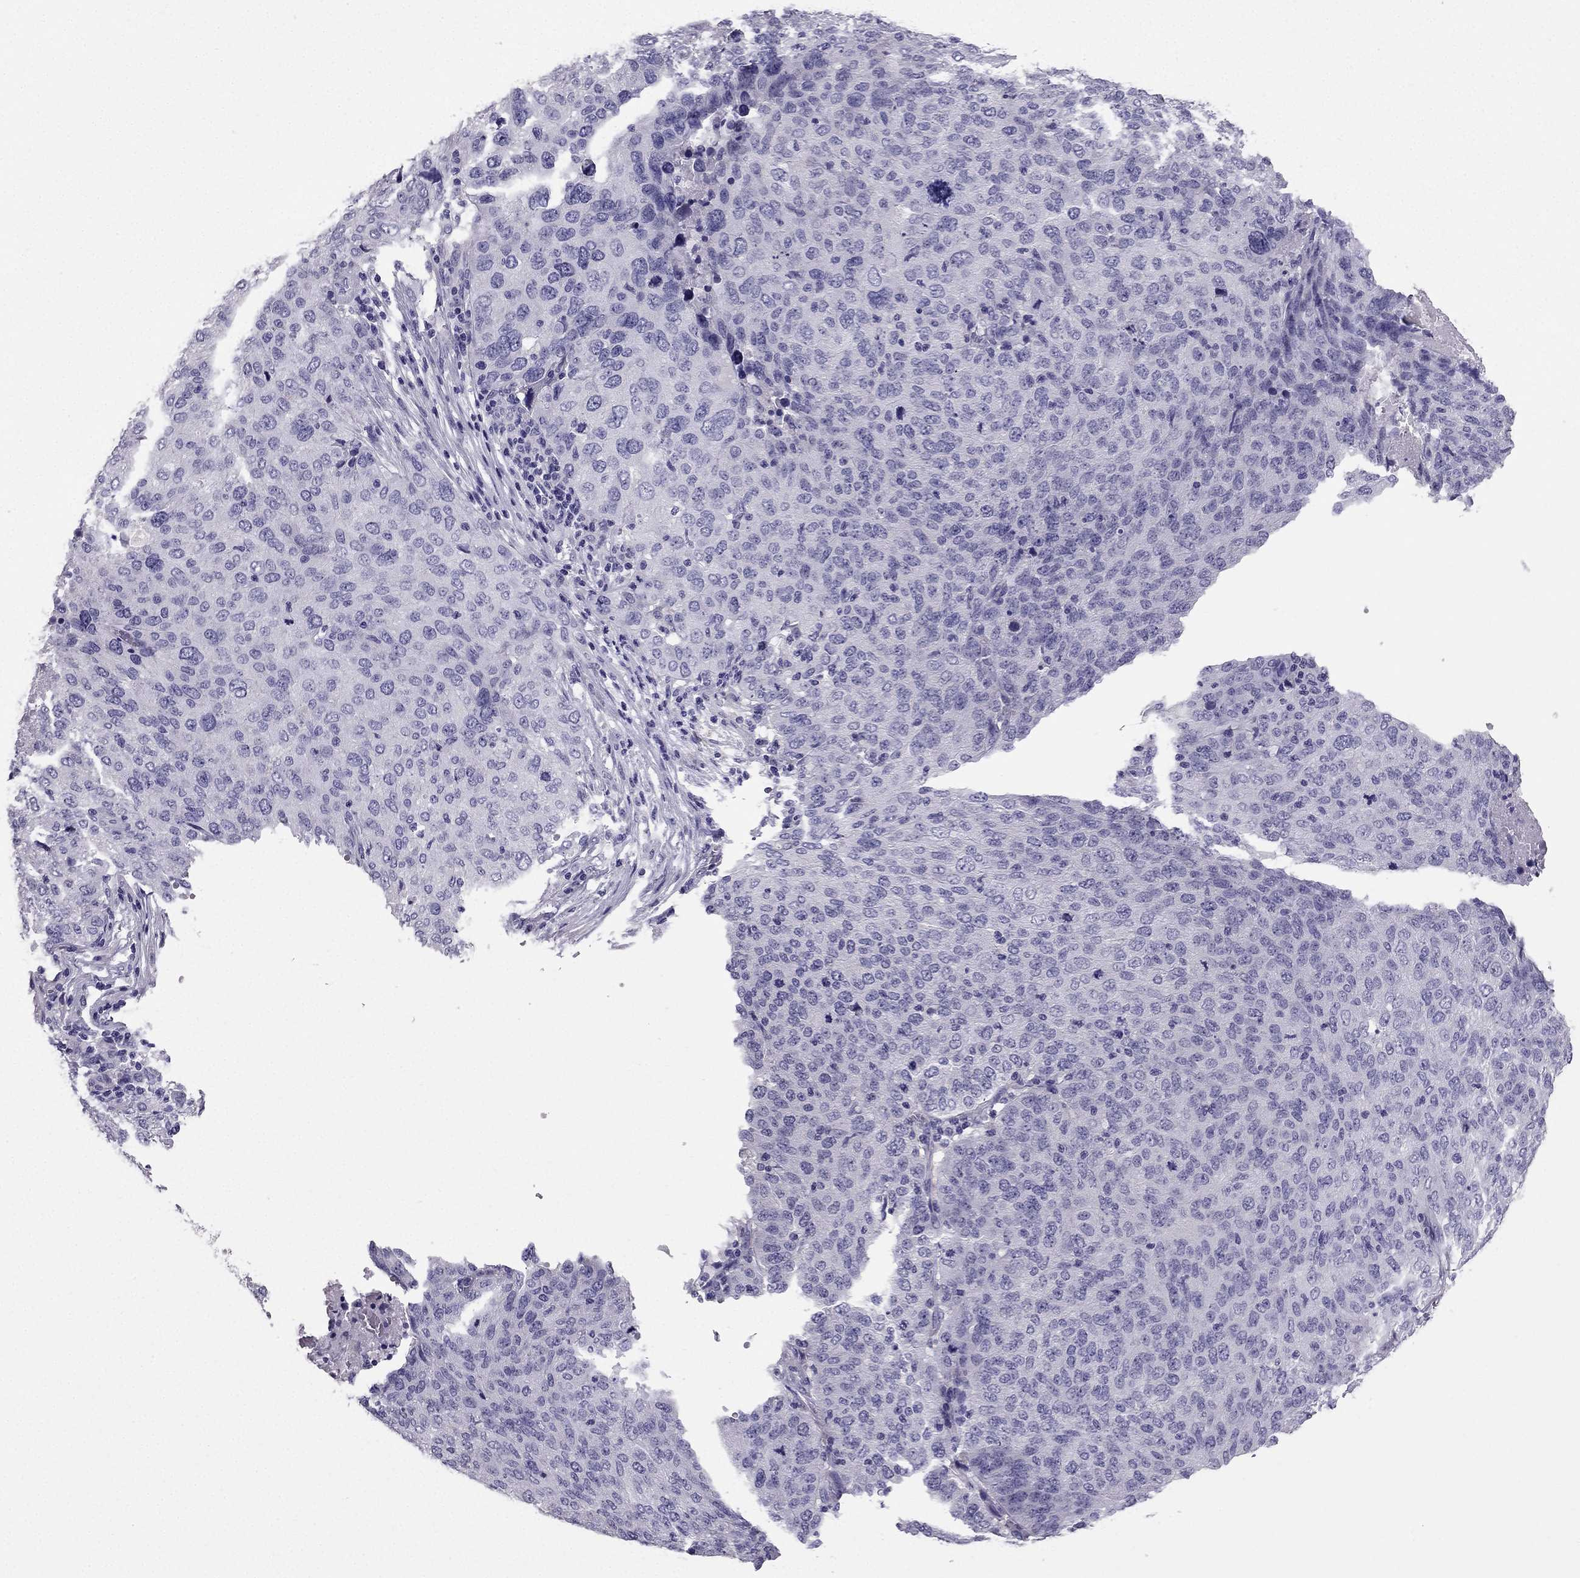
{"staining": {"intensity": "negative", "quantity": "none", "location": "none"}, "tissue": "ovarian cancer", "cell_type": "Tumor cells", "image_type": "cancer", "snomed": [{"axis": "morphology", "description": "Carcinoma, endometroid"}, {"axis": "topography", "description": "Ovary"}], "caption": "A histopathology image of human ovarian endometroid carcinoma is negative for staining in tumor cells.", "gene": "LMTK3", "patient": {"sex": "female", "age": 58}}